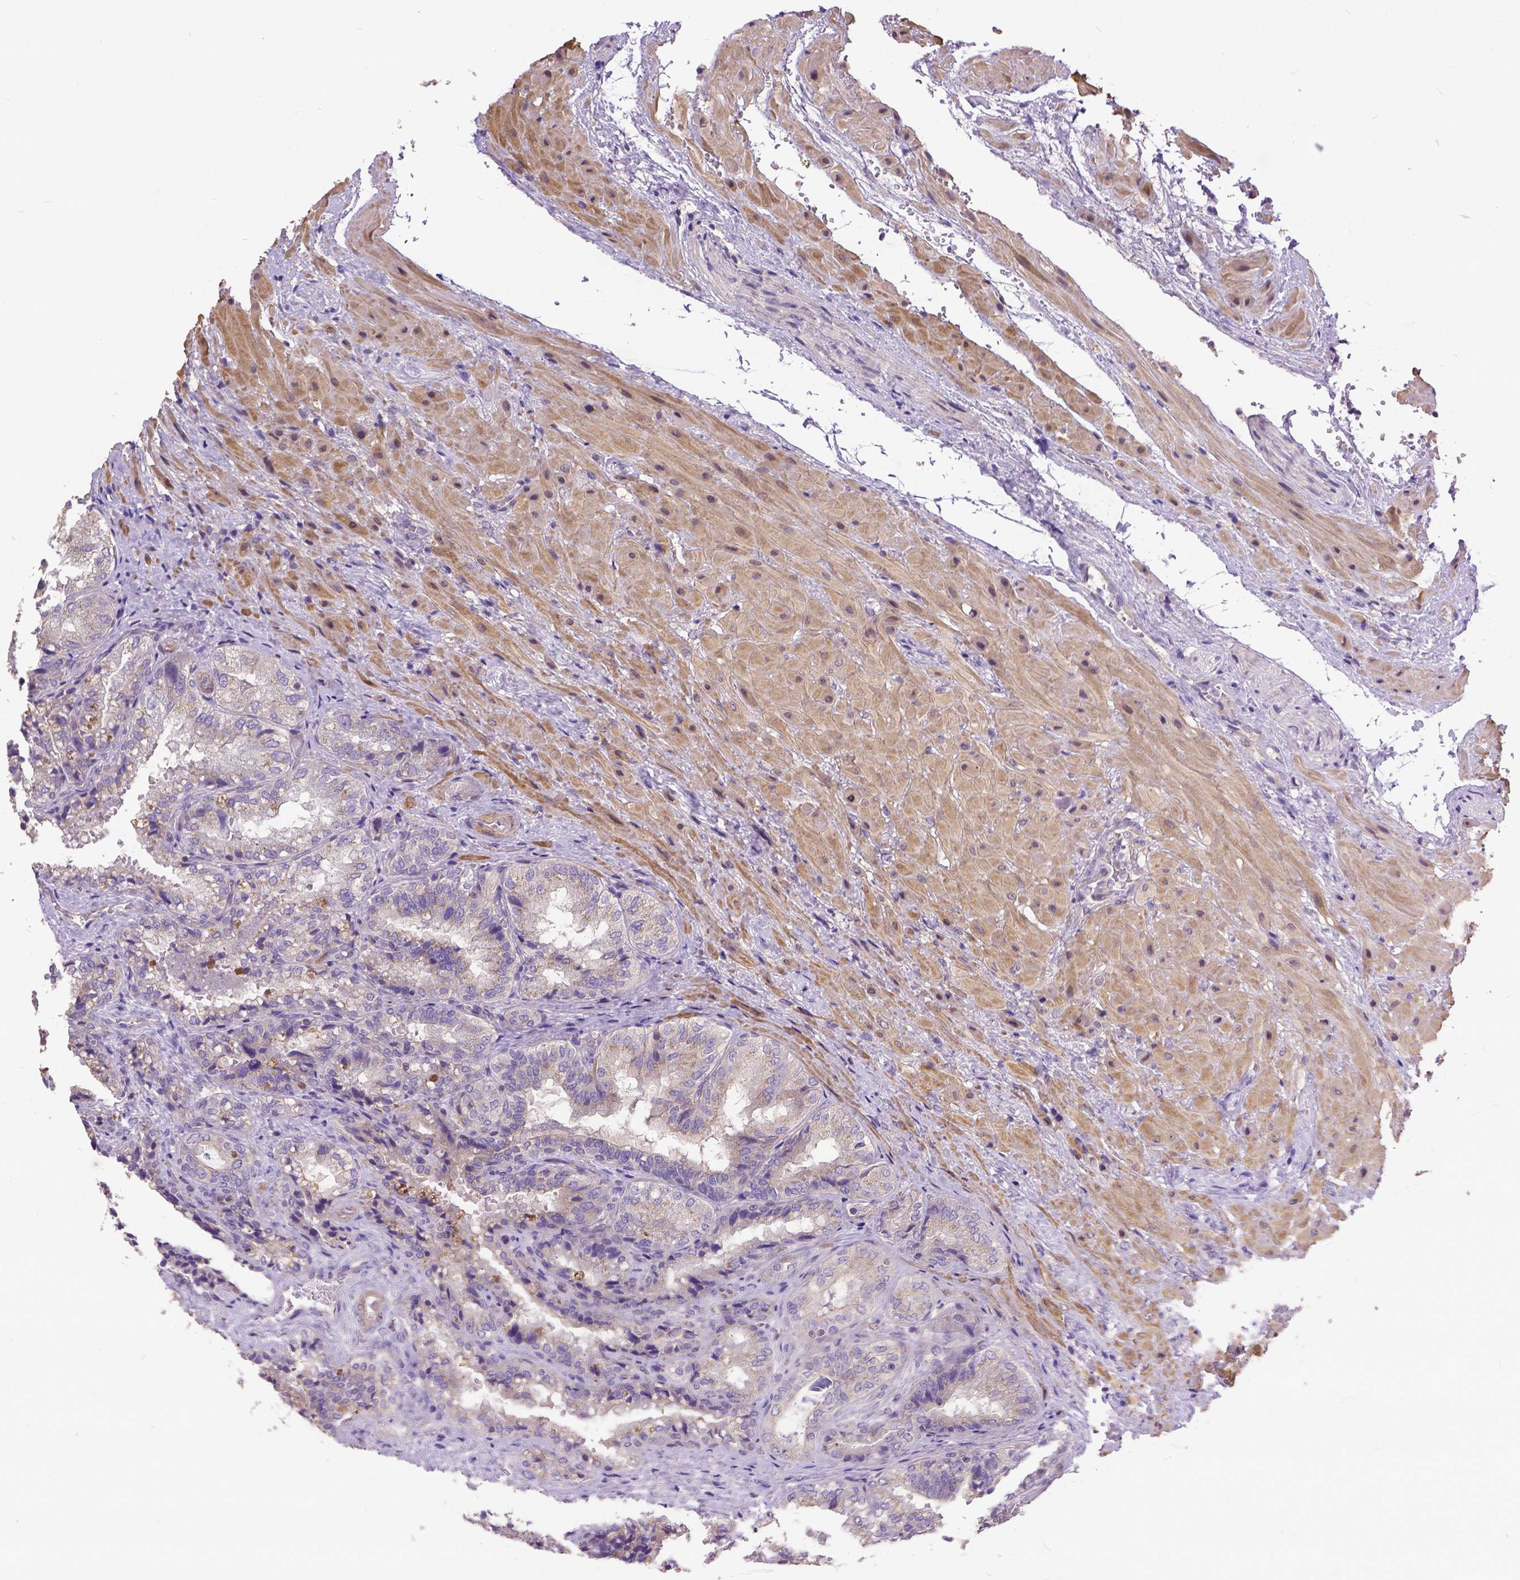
{"staining": {"intensity": "weak", "quantity": "25%-75%", "location": "cytoplasmic/membranous"}, "tissue": "seminal vesicle", "cell_type": "Glandular cells", "image_type": "normal", "snomed": [{"axis": "morphology", "description": "Normal tissue, NOS"}, {"axis": "topography", "description": "Seminal veicle"}], "caption": "This photomicrograph demonstrates immunohistochemistry staining of unremarkable seminal vesicle, with low weak cytoplasmic/membranous expression in approximately 25%-75% of glandular cells.", "gene": "BANF2", "patient": {"sex": "male", "age": 57}}